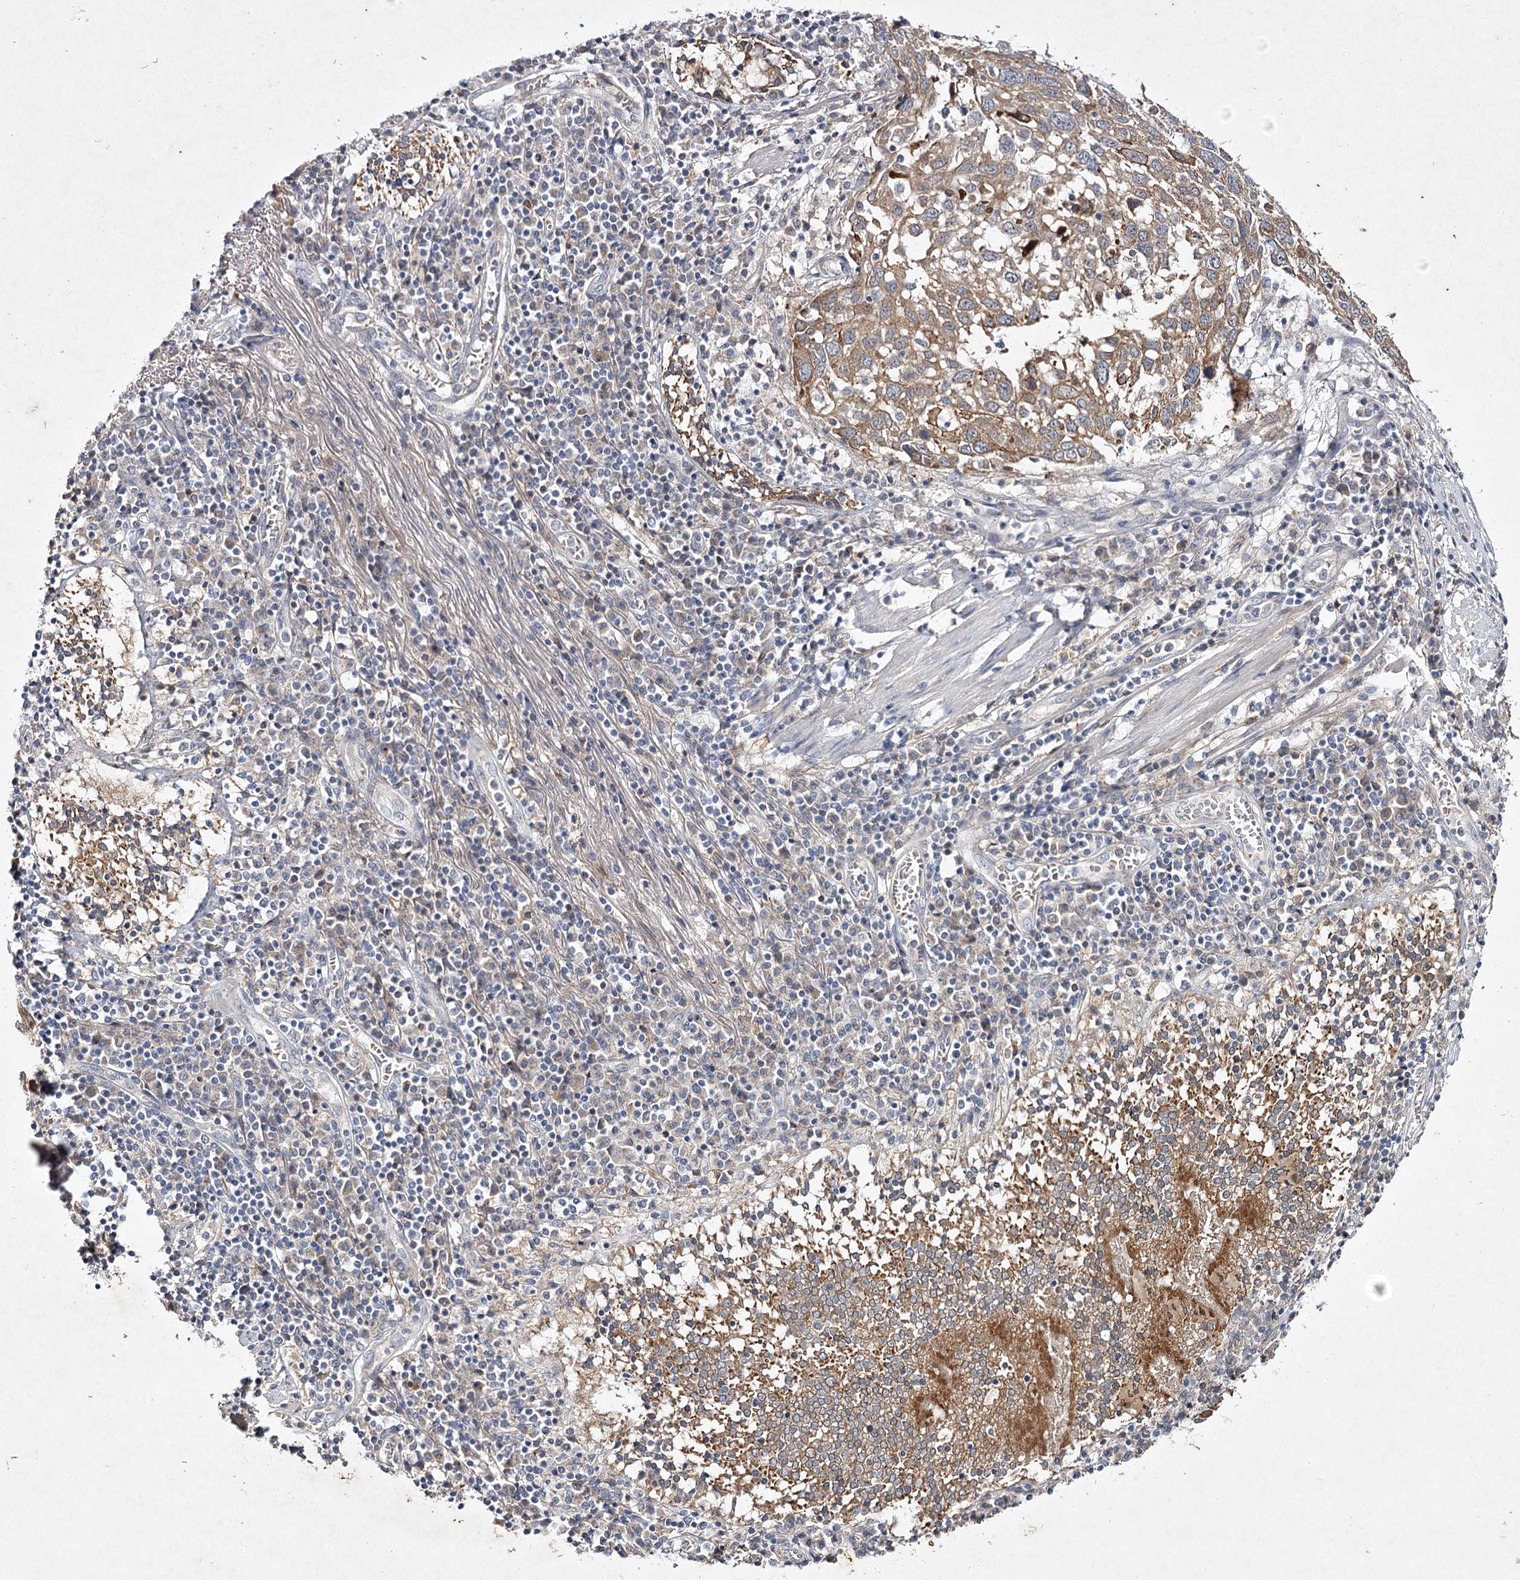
{"staining": {"intensity": "moderate", "quantity": ">75%", "location": "cytoplasmic/membranous"}, "tissue": "lung cancer", "cell_type": "Tumor cells", "image_type": "cancer", "snomed": [{"axis": "morphology", "description": "Squamous cell carcinoma, NOS"}, {"axis": "topography", "description": "Lung"}], "caption": "Squamous cell carcinoma (lung) stained with a brown dye displays moderate cytoplasmic/membranous positive staining in about >75% of tumor cells.", "gene": "MFN1", "patient": {"sex": "male", "age": 65}}